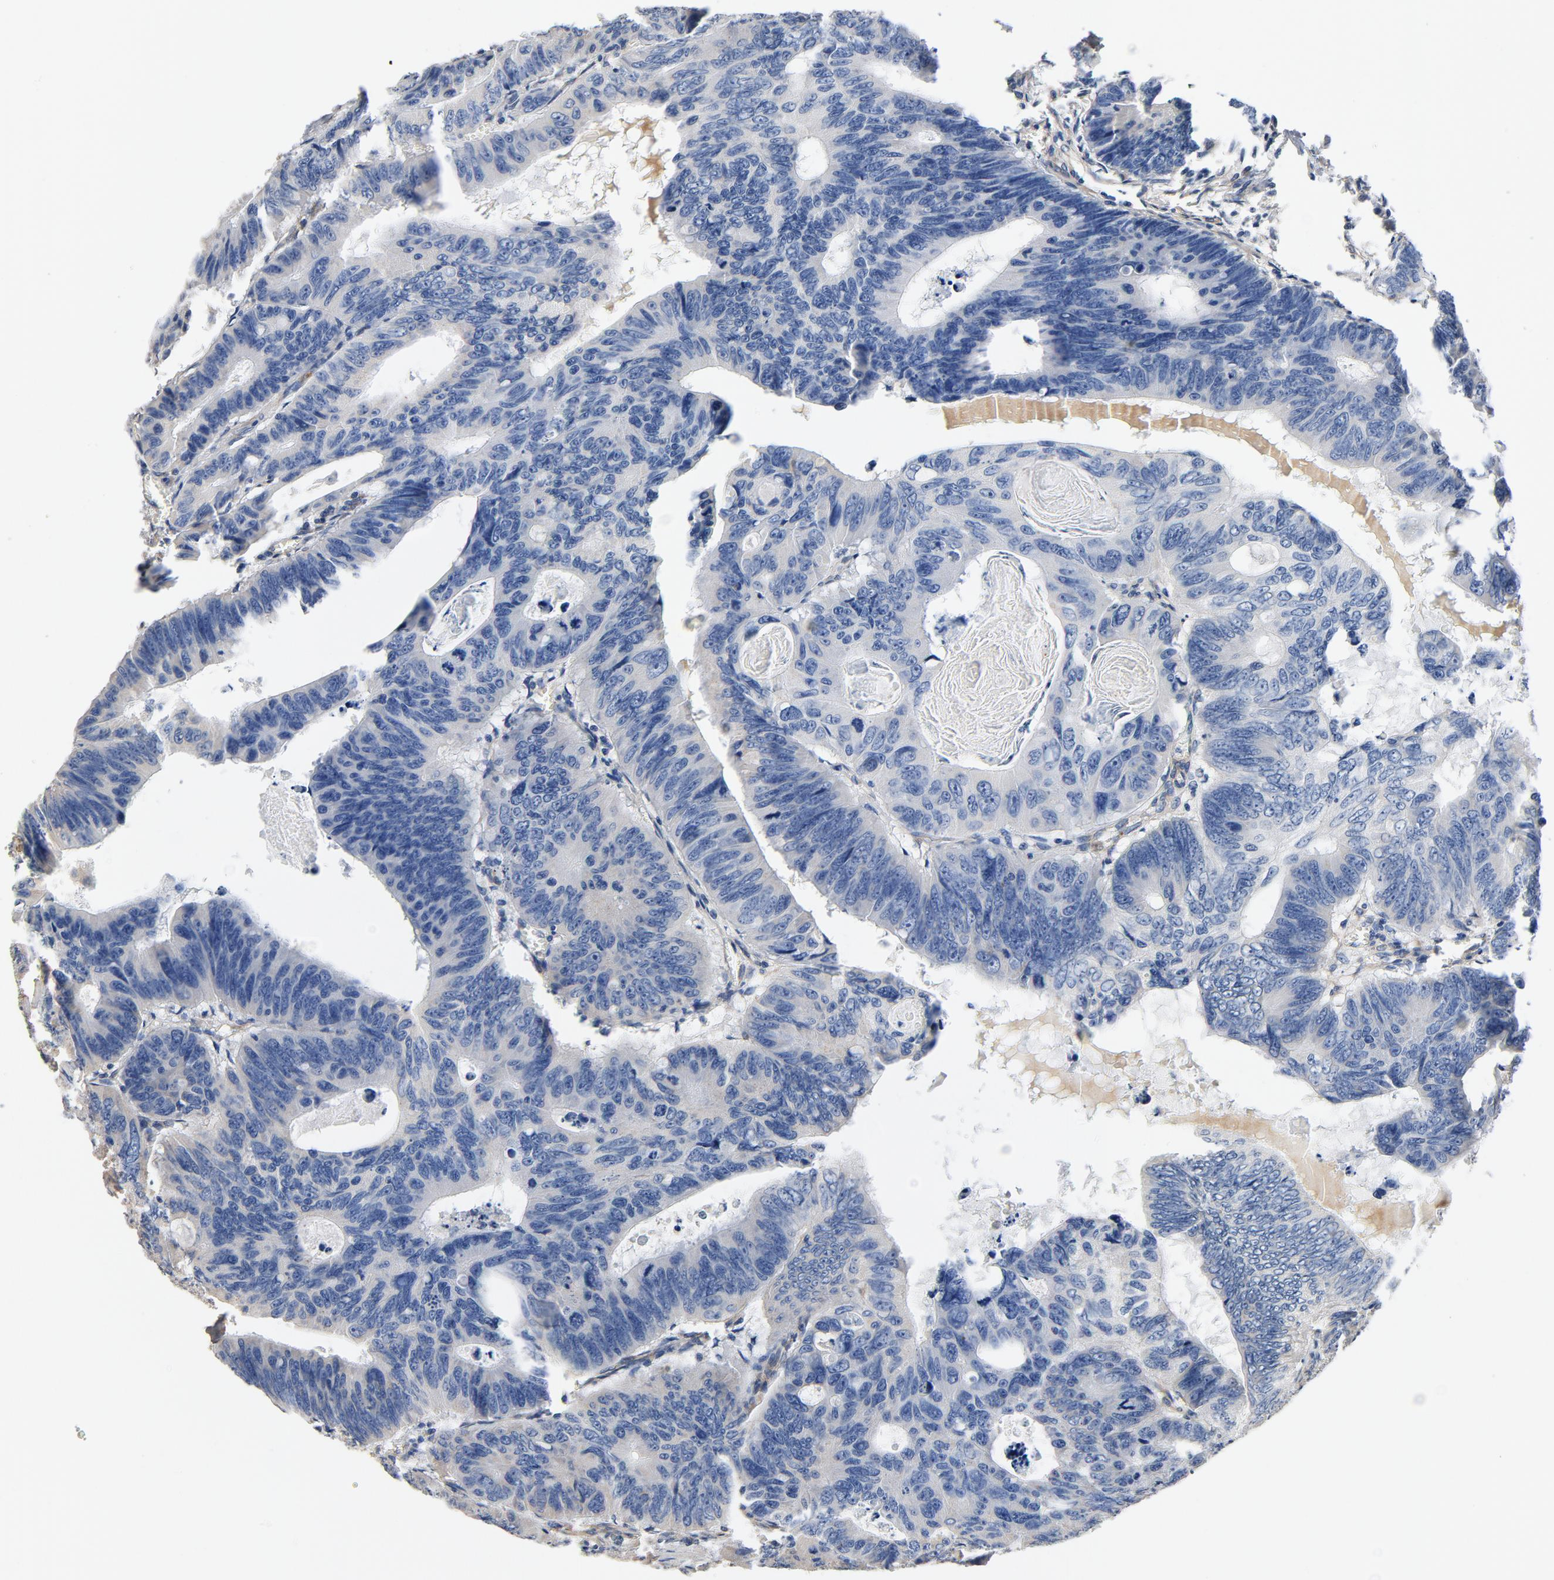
{"staining": {"intensity": "negative", "quantity": "none", "location": "none"}, "tissue": "colorectal cancer", "cell_type": "Tumor cells", "image_type": "cancer", "snomed": [{"axis": "morphology", "description": "Adenocarcinoma, NOS"}, {"axis": "topography", "description": "Colon"}], "caption": "An image of colorectal adenocarcinoma stained for a protein exhibits no brown staining in tumor cells. (IHC, brightfield microscopy, high magnification).", "gene": "ILK", "patient": {"sex": "female", "age": 55}}